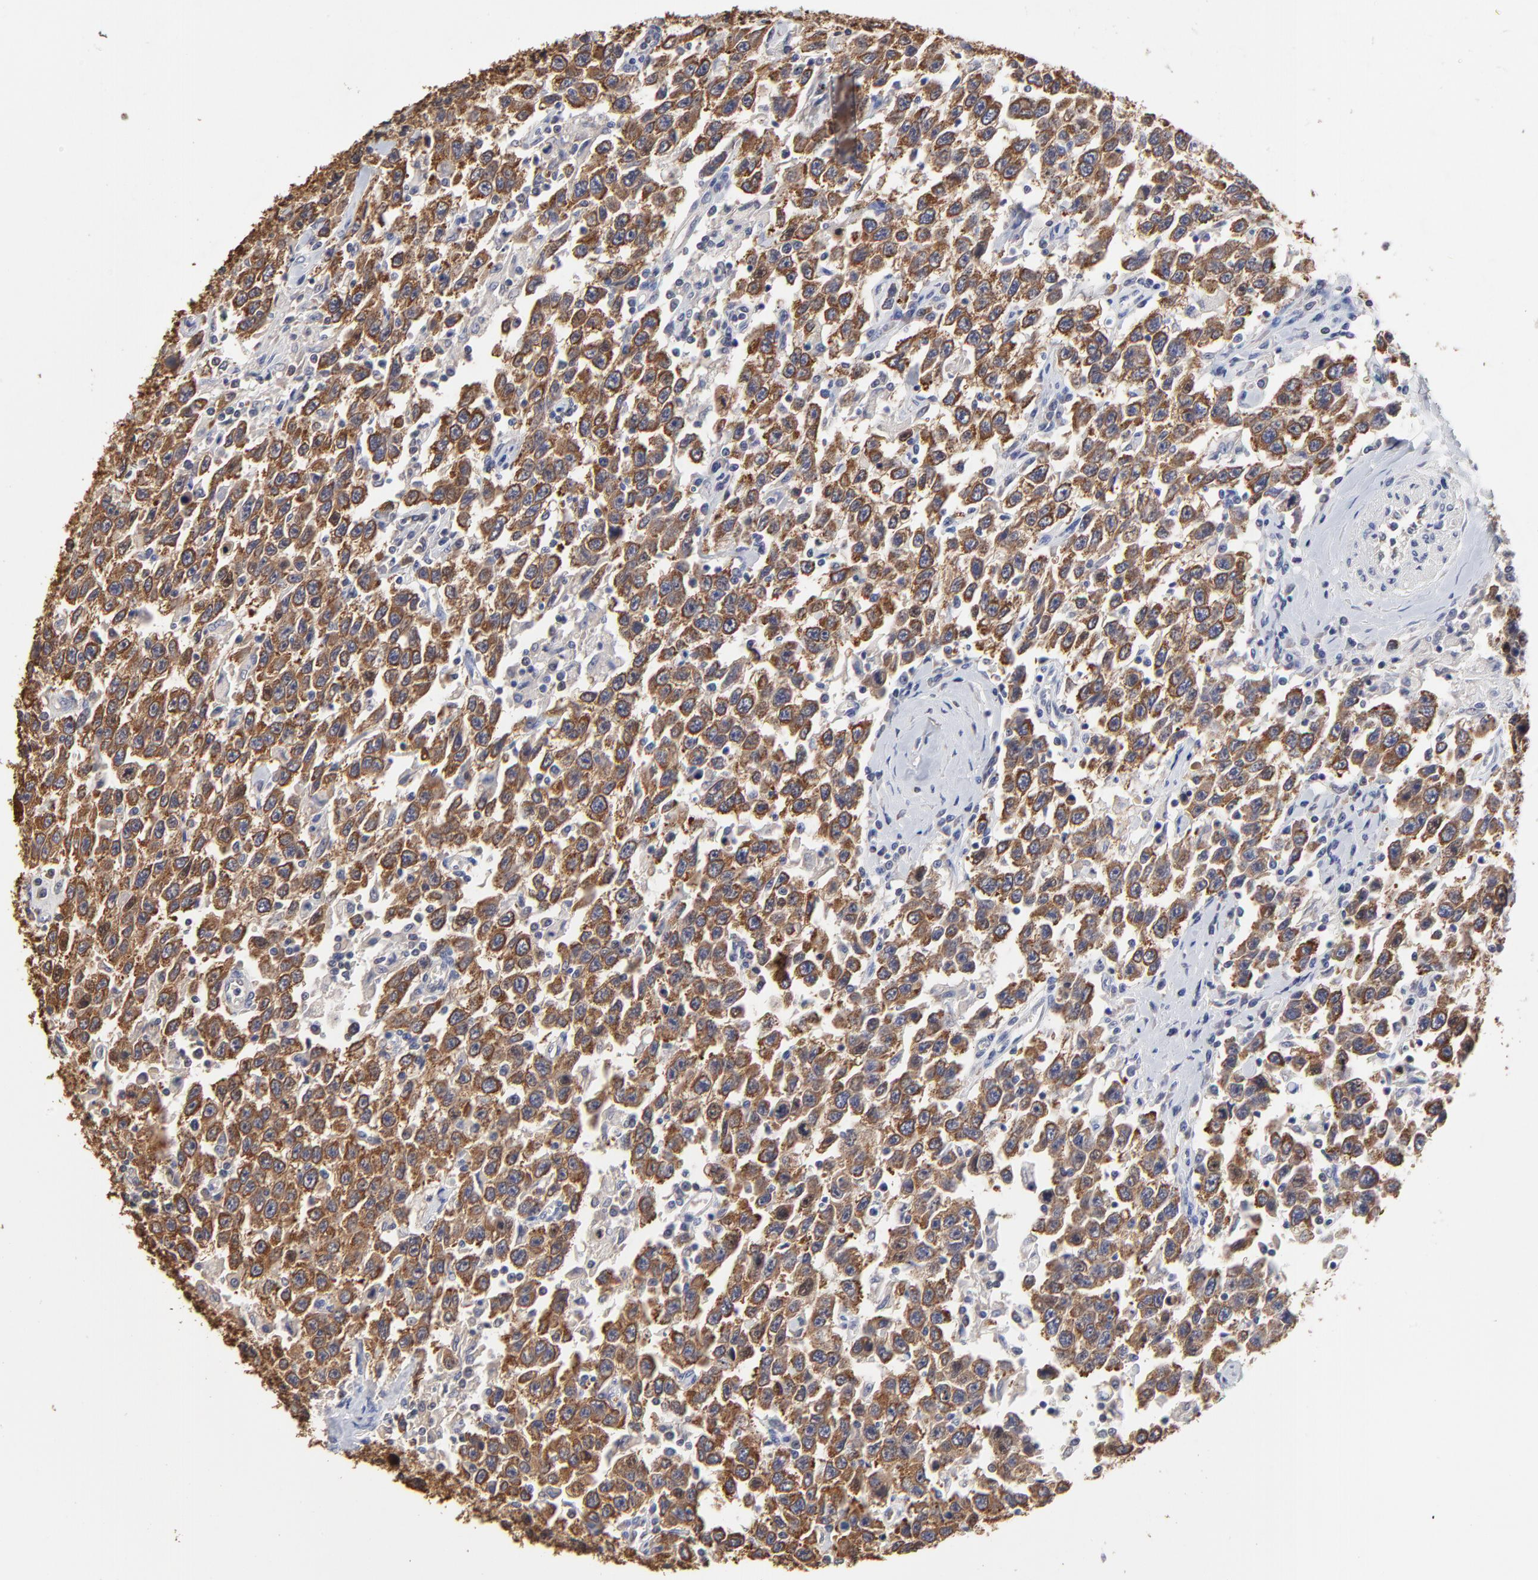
{"staining": {"intensity": "moderate", "quantity": ">75%", "location": "cytoplasmic/membranous"}, "tissue": "testis cancer", "cell_type": "Tumor cells", "image_type": "cancer", "snomed": [{"axis": "morphology", "description": "Seminoma, NOS"}, {"axis": "topography", "description": "Testis"}], "caption": "Protein staining demonstrates moderate cytoplasmic/membranous positivity in approximately >75% of tumor cells in seminoma (testis).", "gene": "CCT2", "patient": {"sex": "male", "age": 41}}